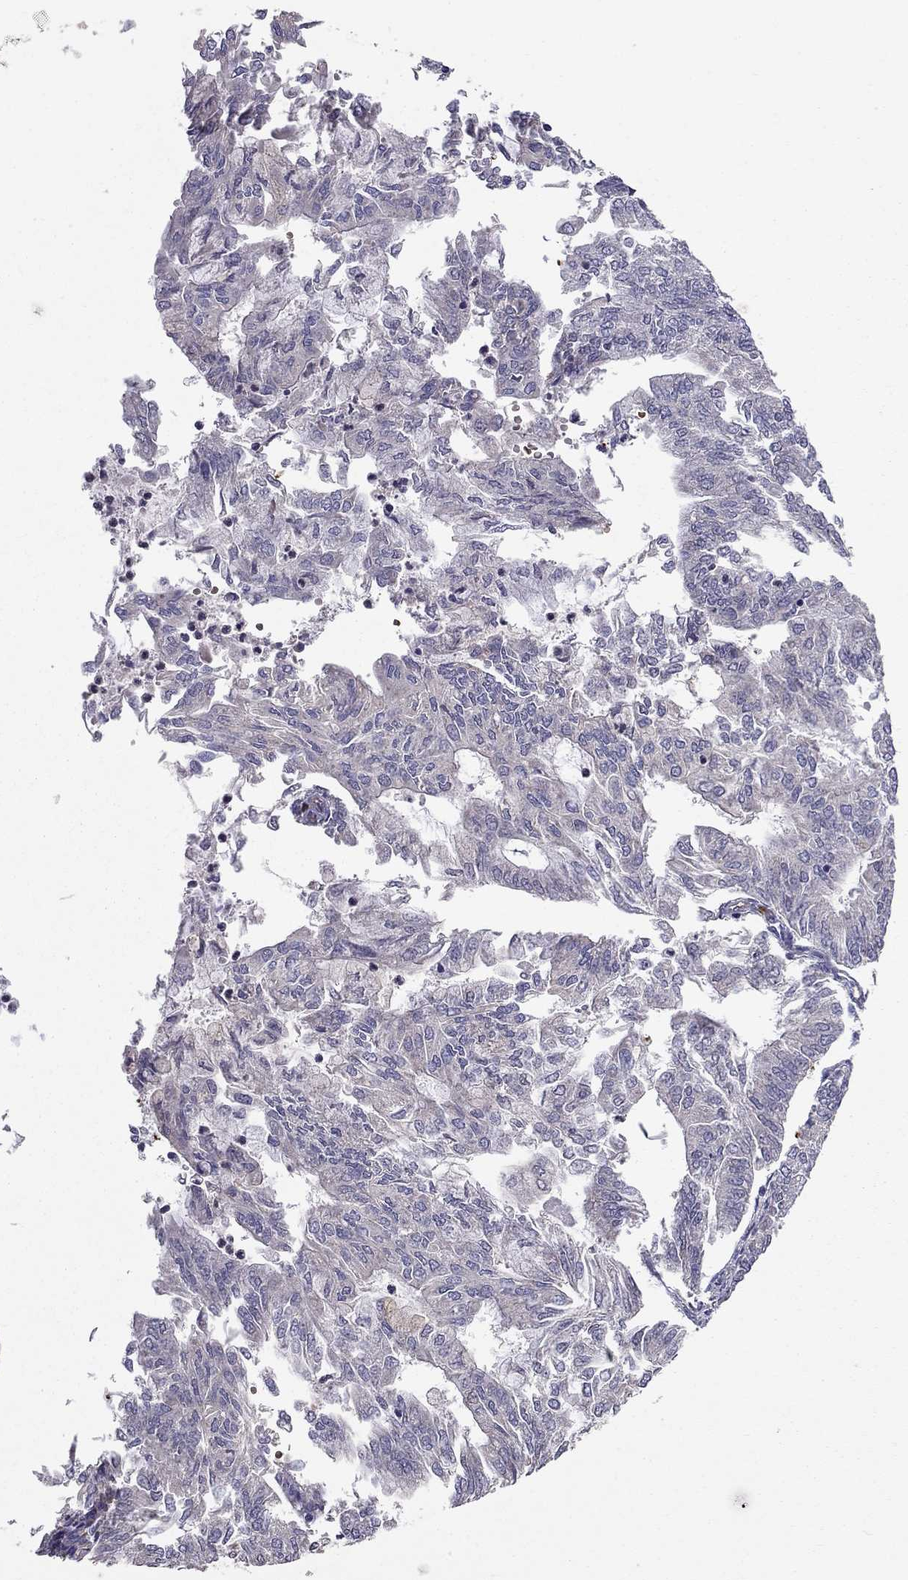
{"staining": {"intensity": "negative", "quantity": "none", "location": "none"}, "tissue": "endometrial cancer", "cell_type": "Tumor cells", "image_type": "cancer", "snomed": [{"axis": "morphology", "description": "Adenocarcinoma, NOS"}, {"axis": "topography", "description": "Endometrium"}], "caption": "IHC image of endometrial adenocarcinoma stained for a protein (brown), which reveals no expression in tumor cells.", "gene": "PIK3CG", "patient": {"sex": "female", "age": 59}}